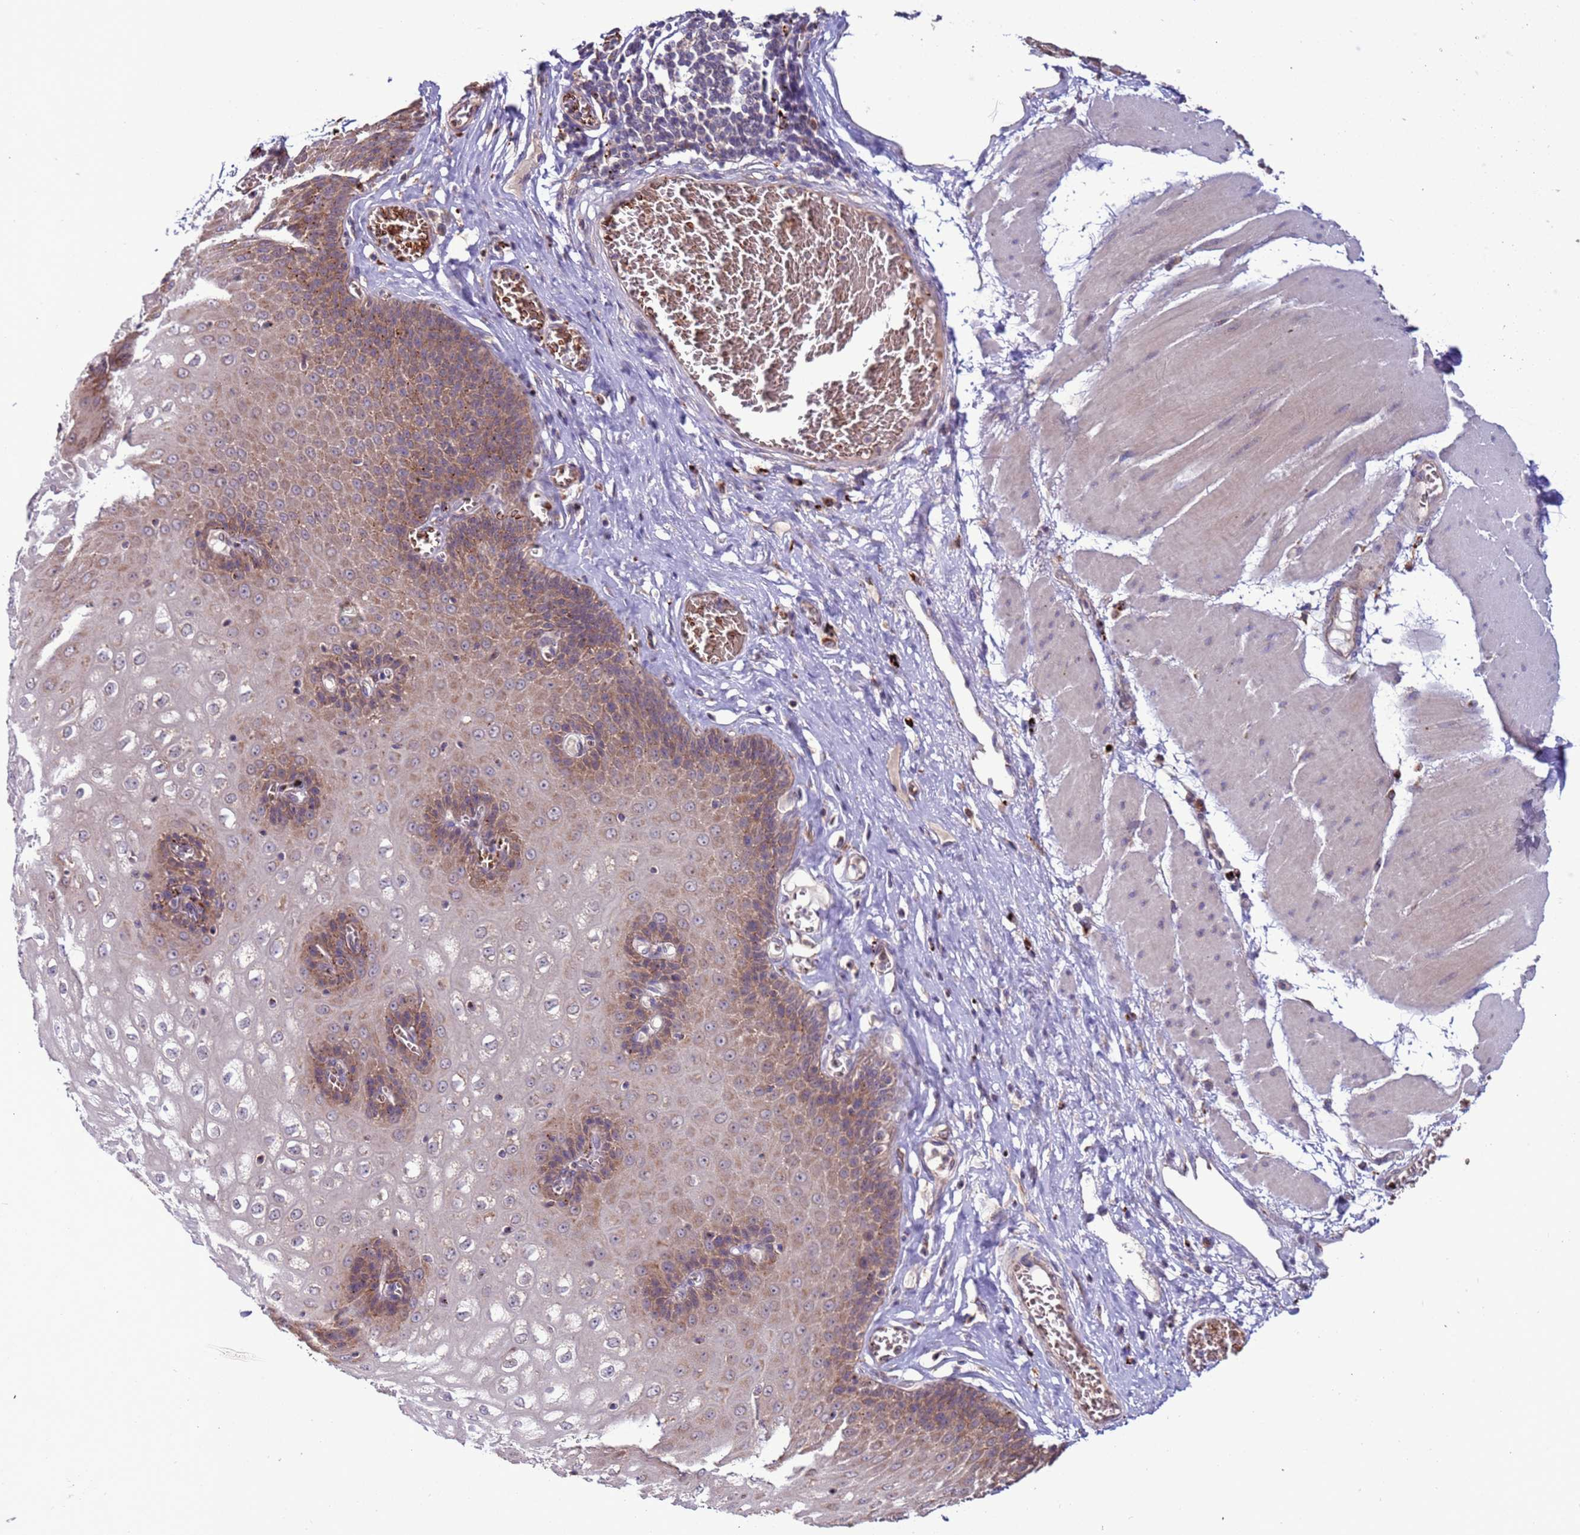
{"staining": {"intensity": "moderate", "quantity": "25%-75%", "location": "cytoplasmic/membranous"}, "tissue": "esophagus", "cell_type": "Squamous epithelial cells", "image_type": "normal", "snomed": [{"axis": "morphology", "description": "Normal tissue, NOS"}, {"axis": "topography", "description": "Esophagus"}], "caption": "Immunohistochemical staining of unremarkable human esophagus displays 25%-75% levels of moderate cytoplasmic/membranous protein positivity in approximately 25%-75% of squamous epithelial cells. The protein is stained brown, and the nuclei are stained in blue (DAB IHC with brightfield microscopy, high magnification).", "gene": "VPS36", "patient": {"sex": "male", "age": 60}}